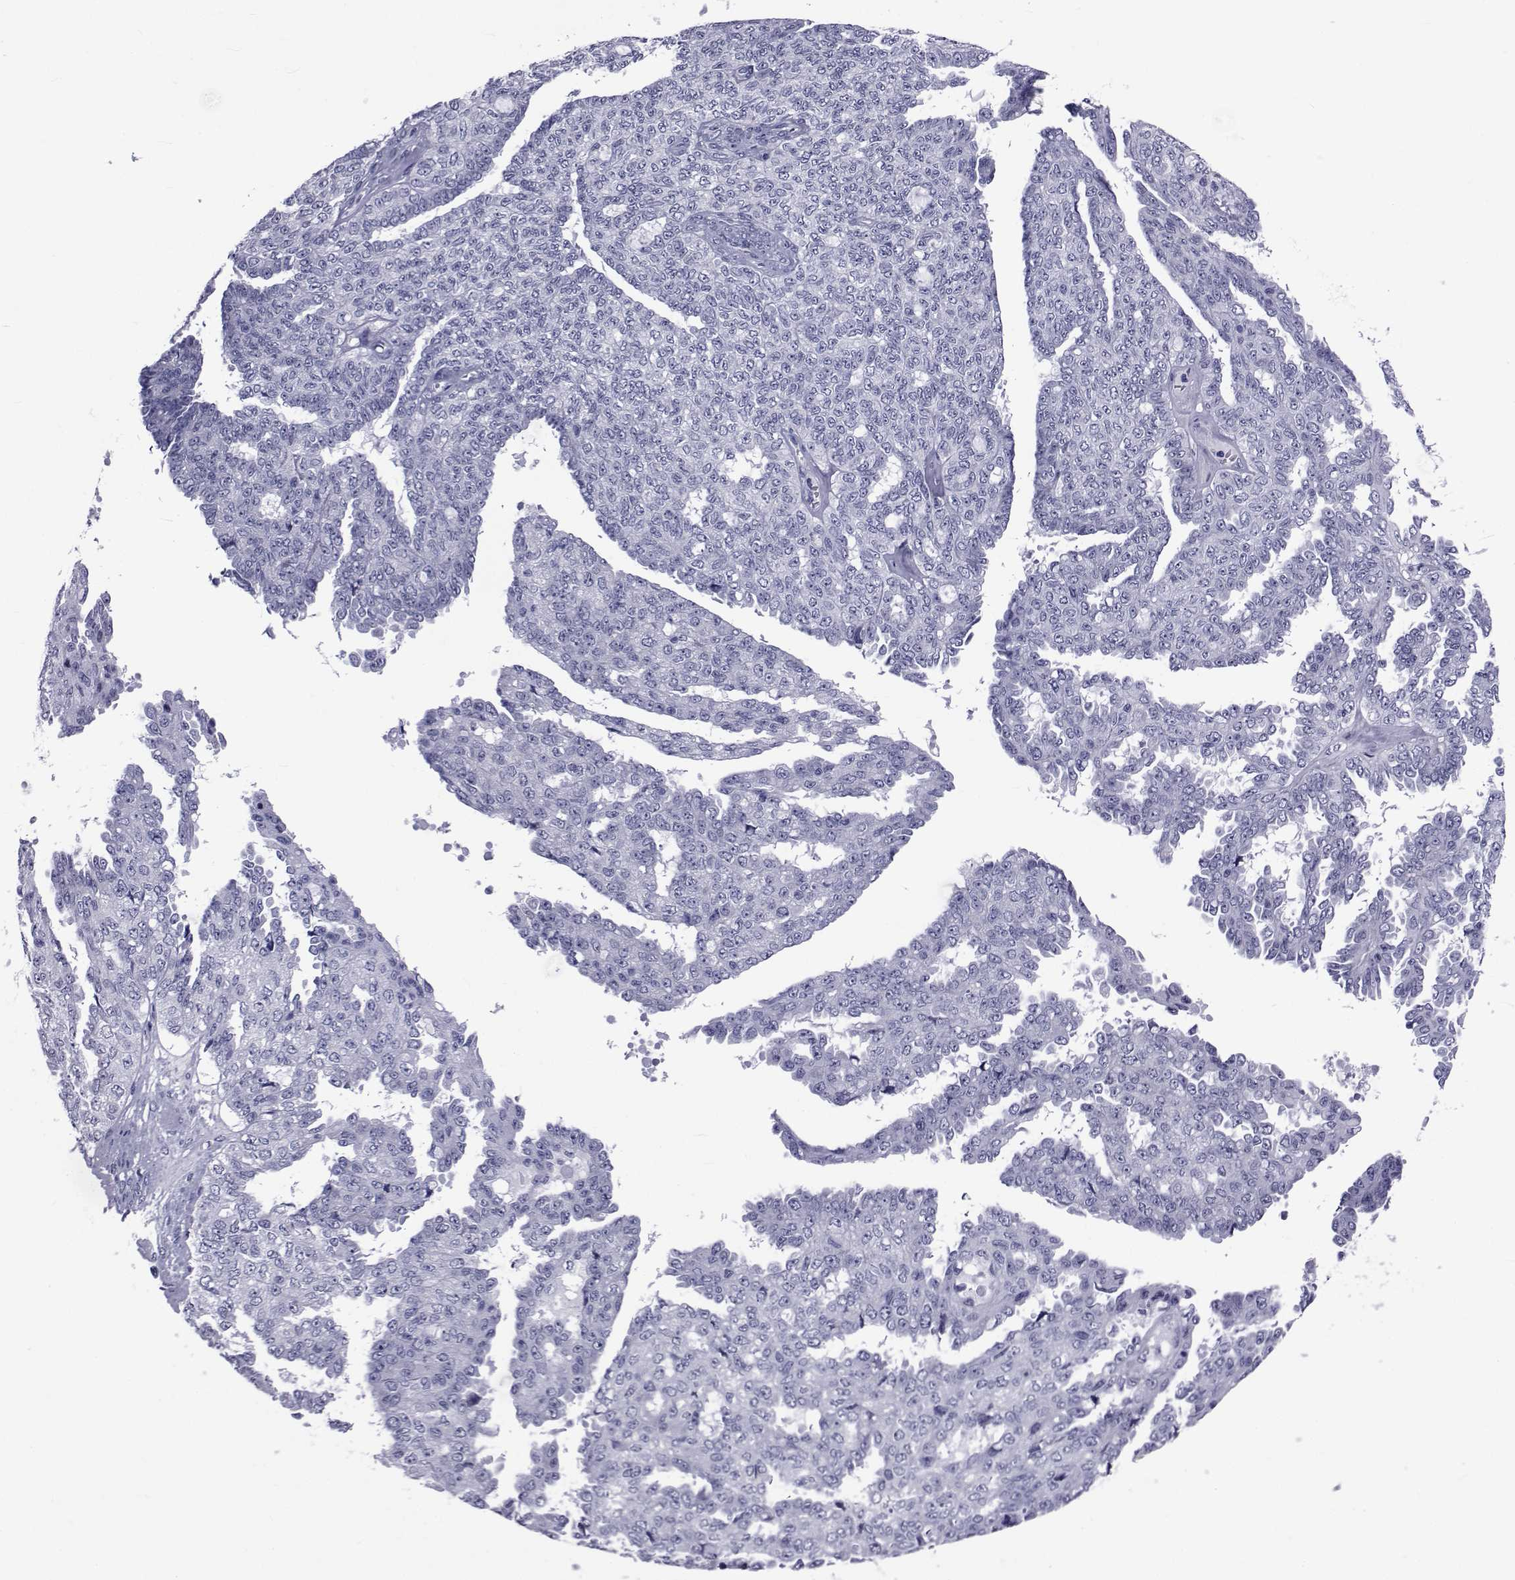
{"staining": {"intensity": "negative", "quantity": "none", "location": "none"}, "tissue": "ovarian cancer", "cell_type": "Tumor cells", "image_type": "cancer", "snomed": [{"axis": "morphology", "description": "Cystadenocarcinoma, serous, NOS"}, {"axis": "topography", "description": "Ovary"}], "caption": "A micrograph of ovarian cancer stained for a protein shows no brown staining in tumor cells.", "gene": "GKAP1", "patient": {"sex": "female", "age": 71}}